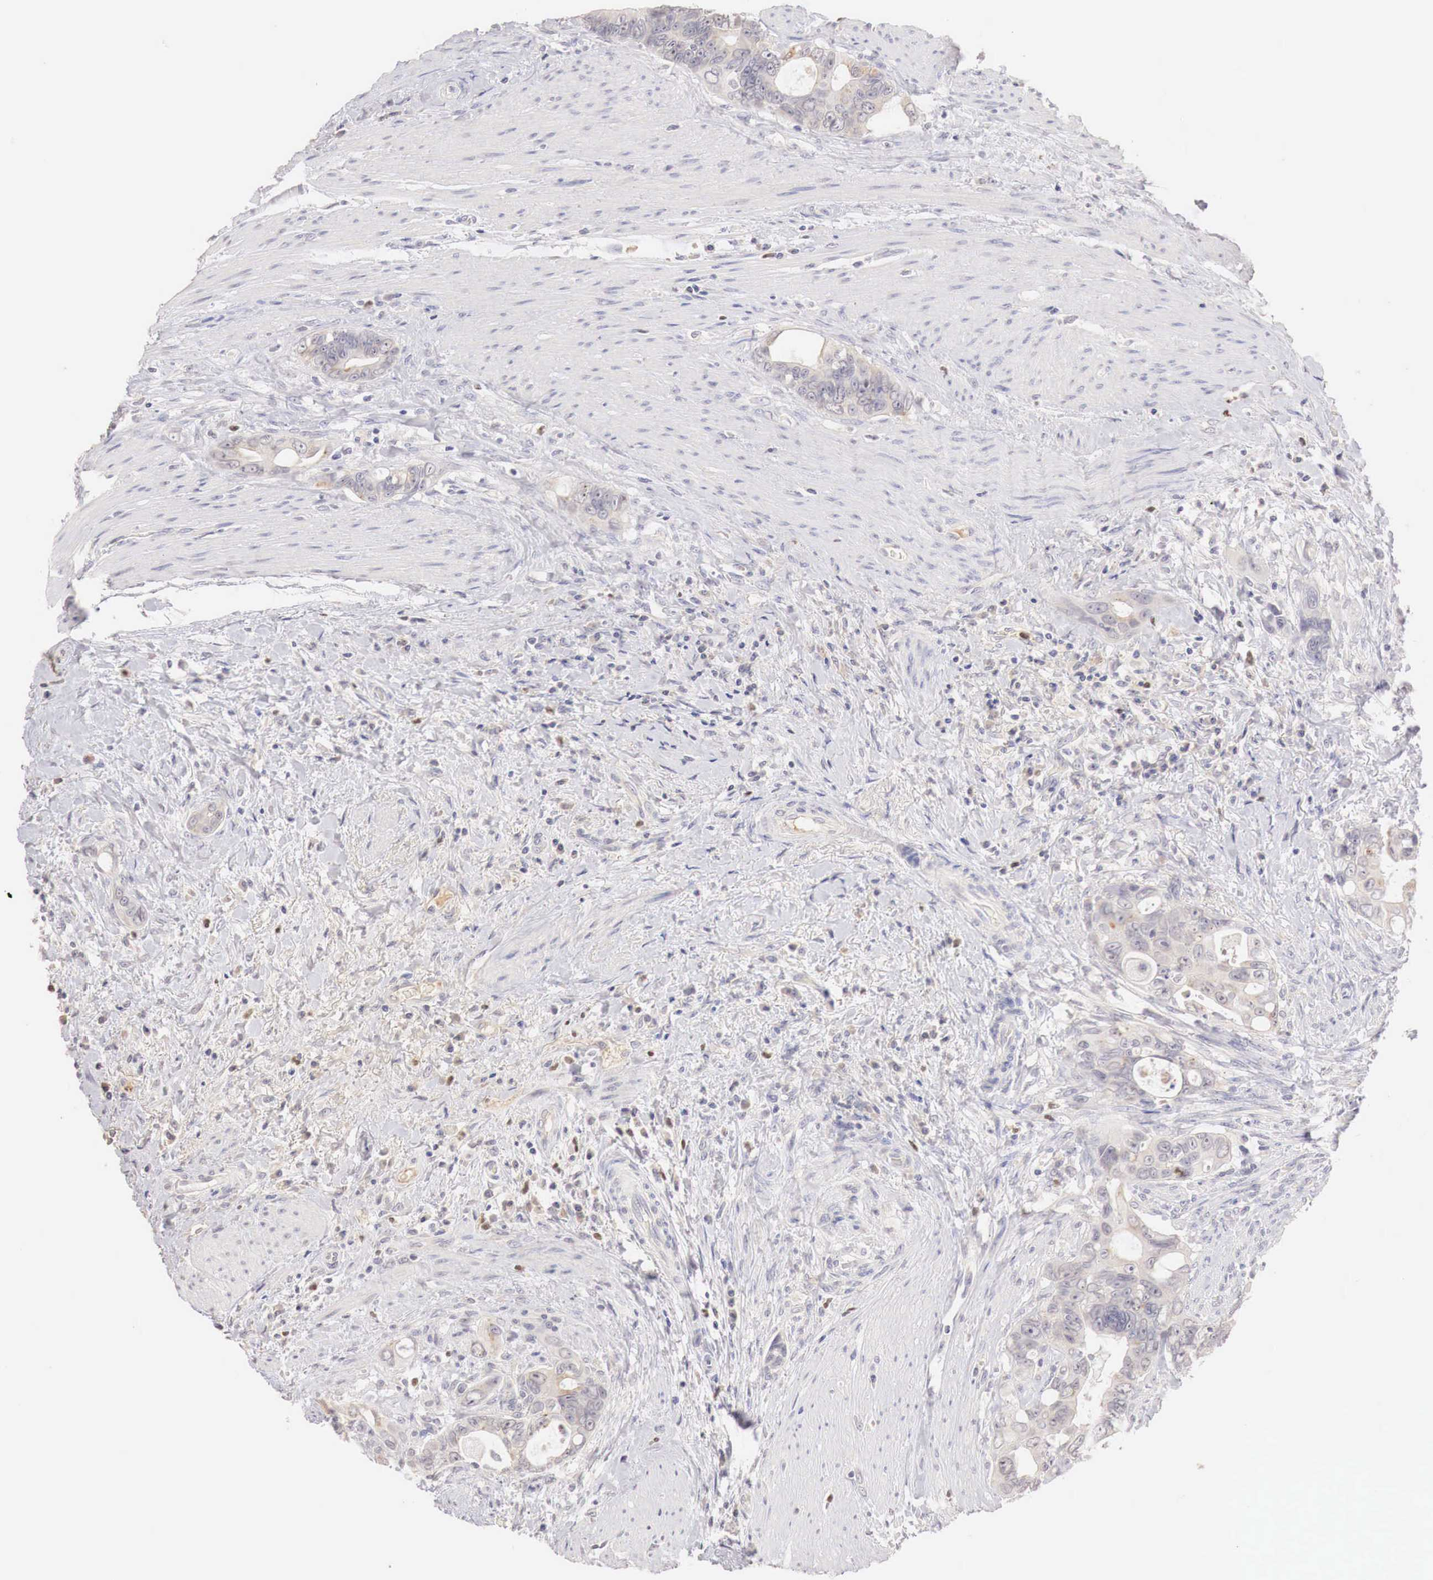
{"staining": {"intensity": "weak", "quantity": "25%-75%", "location": "cytoplasmic/membranous"}, "tissue": "colorectal cancer", "cell_type": "Tumor cells", "image_type": "cancer", "snomed": [{"axis": "morphology", "description": "Adenocarcinoma, NOS"}, {"axis": "topography", "description": "Rectum"}], "caption": "There is low levels of weak cytoplasmic/membranous expression in tumor cells of colorectal cancer (adenocarcinoma), as demonstrated by immunohistochemical staining (brown color).", "gene": "GATA1", "patient": {"sex": "female", "age": 57}}